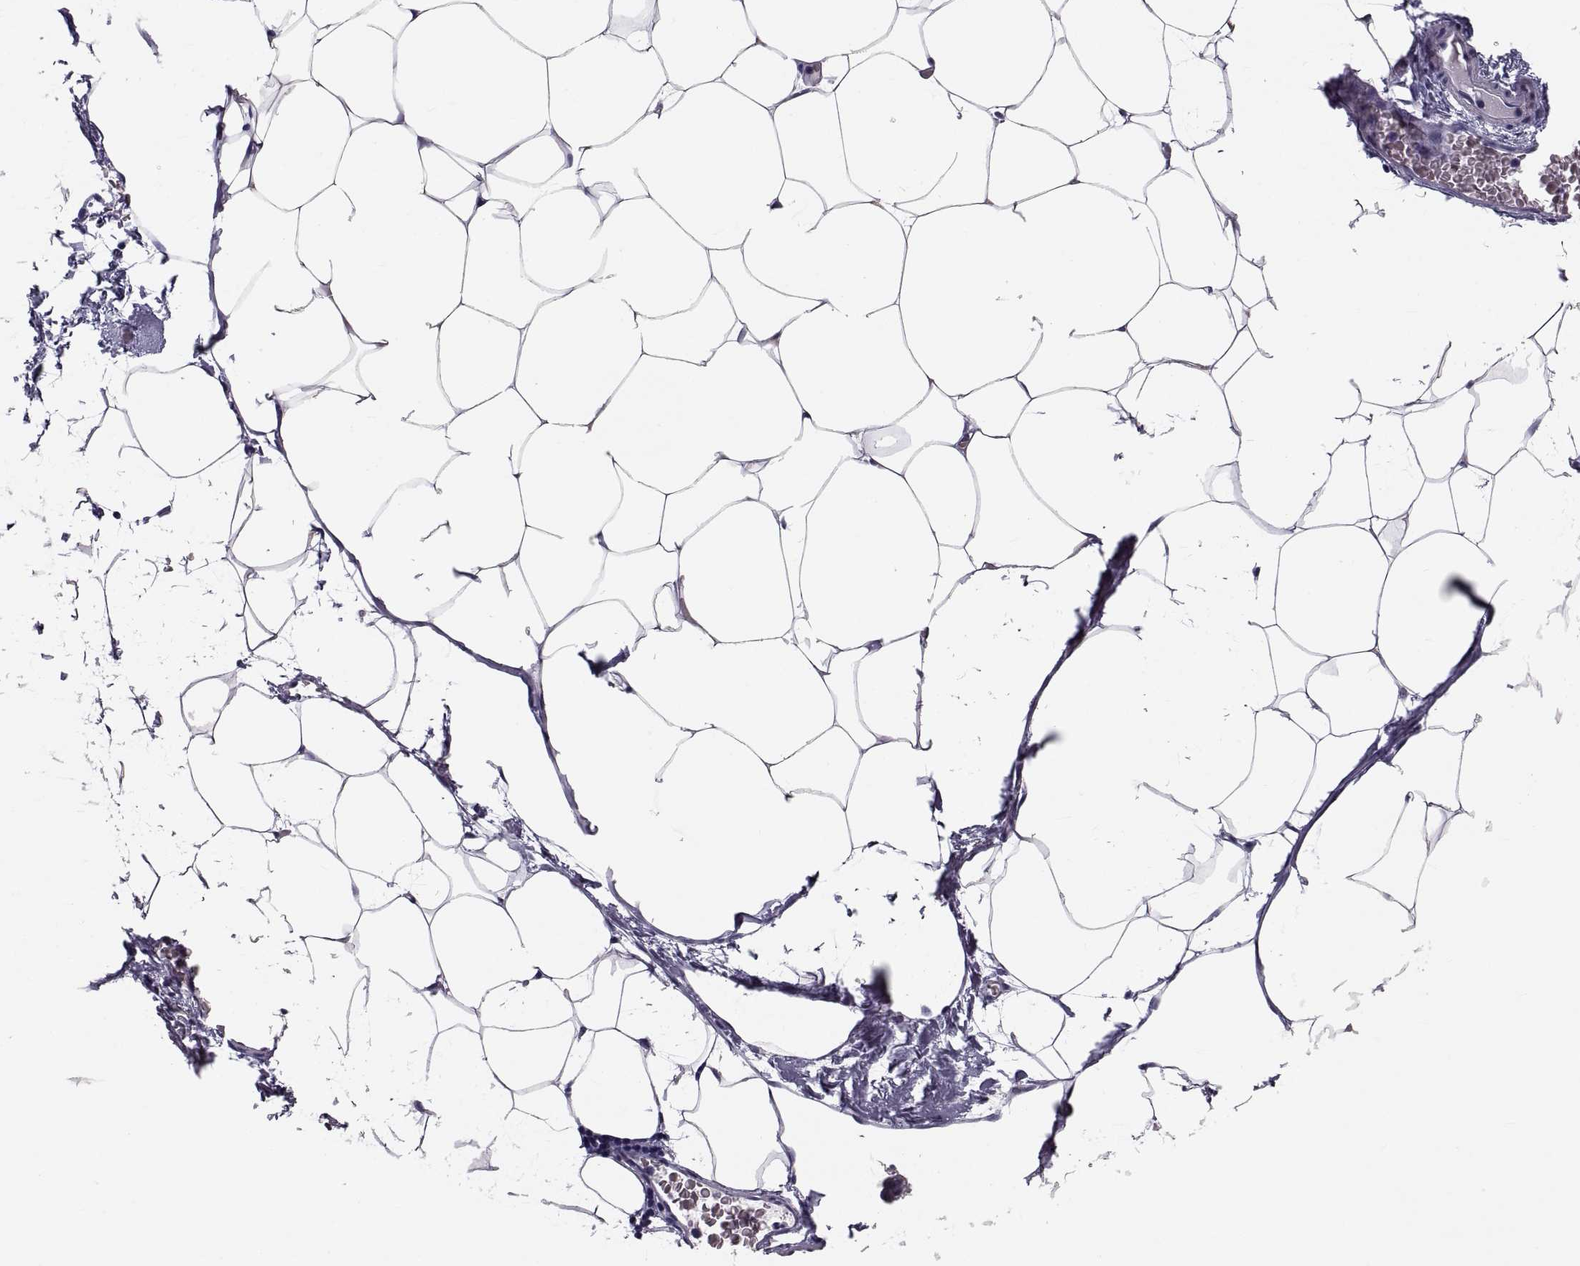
{"staining": {"intensity": "negative", "quantity": "none", "location": "none"}, "tissue": "adipose tissue", "cell_type": "Adipocytes", "image_type": "normal", "snomed": [{"axis": "morphology", "description": "Normal tissue, NOS"}, {"axis": "topography", "description": "Adipose tissue"}], "caption": "High power microscopy histopathology image of an immunohistochemistry (IHC) photomicrograph of benign adipose tissue, revealing no significant staining in adipocytes.", "gene": "PDZRN4", "patient": {"sex": "male", "age": 57}}